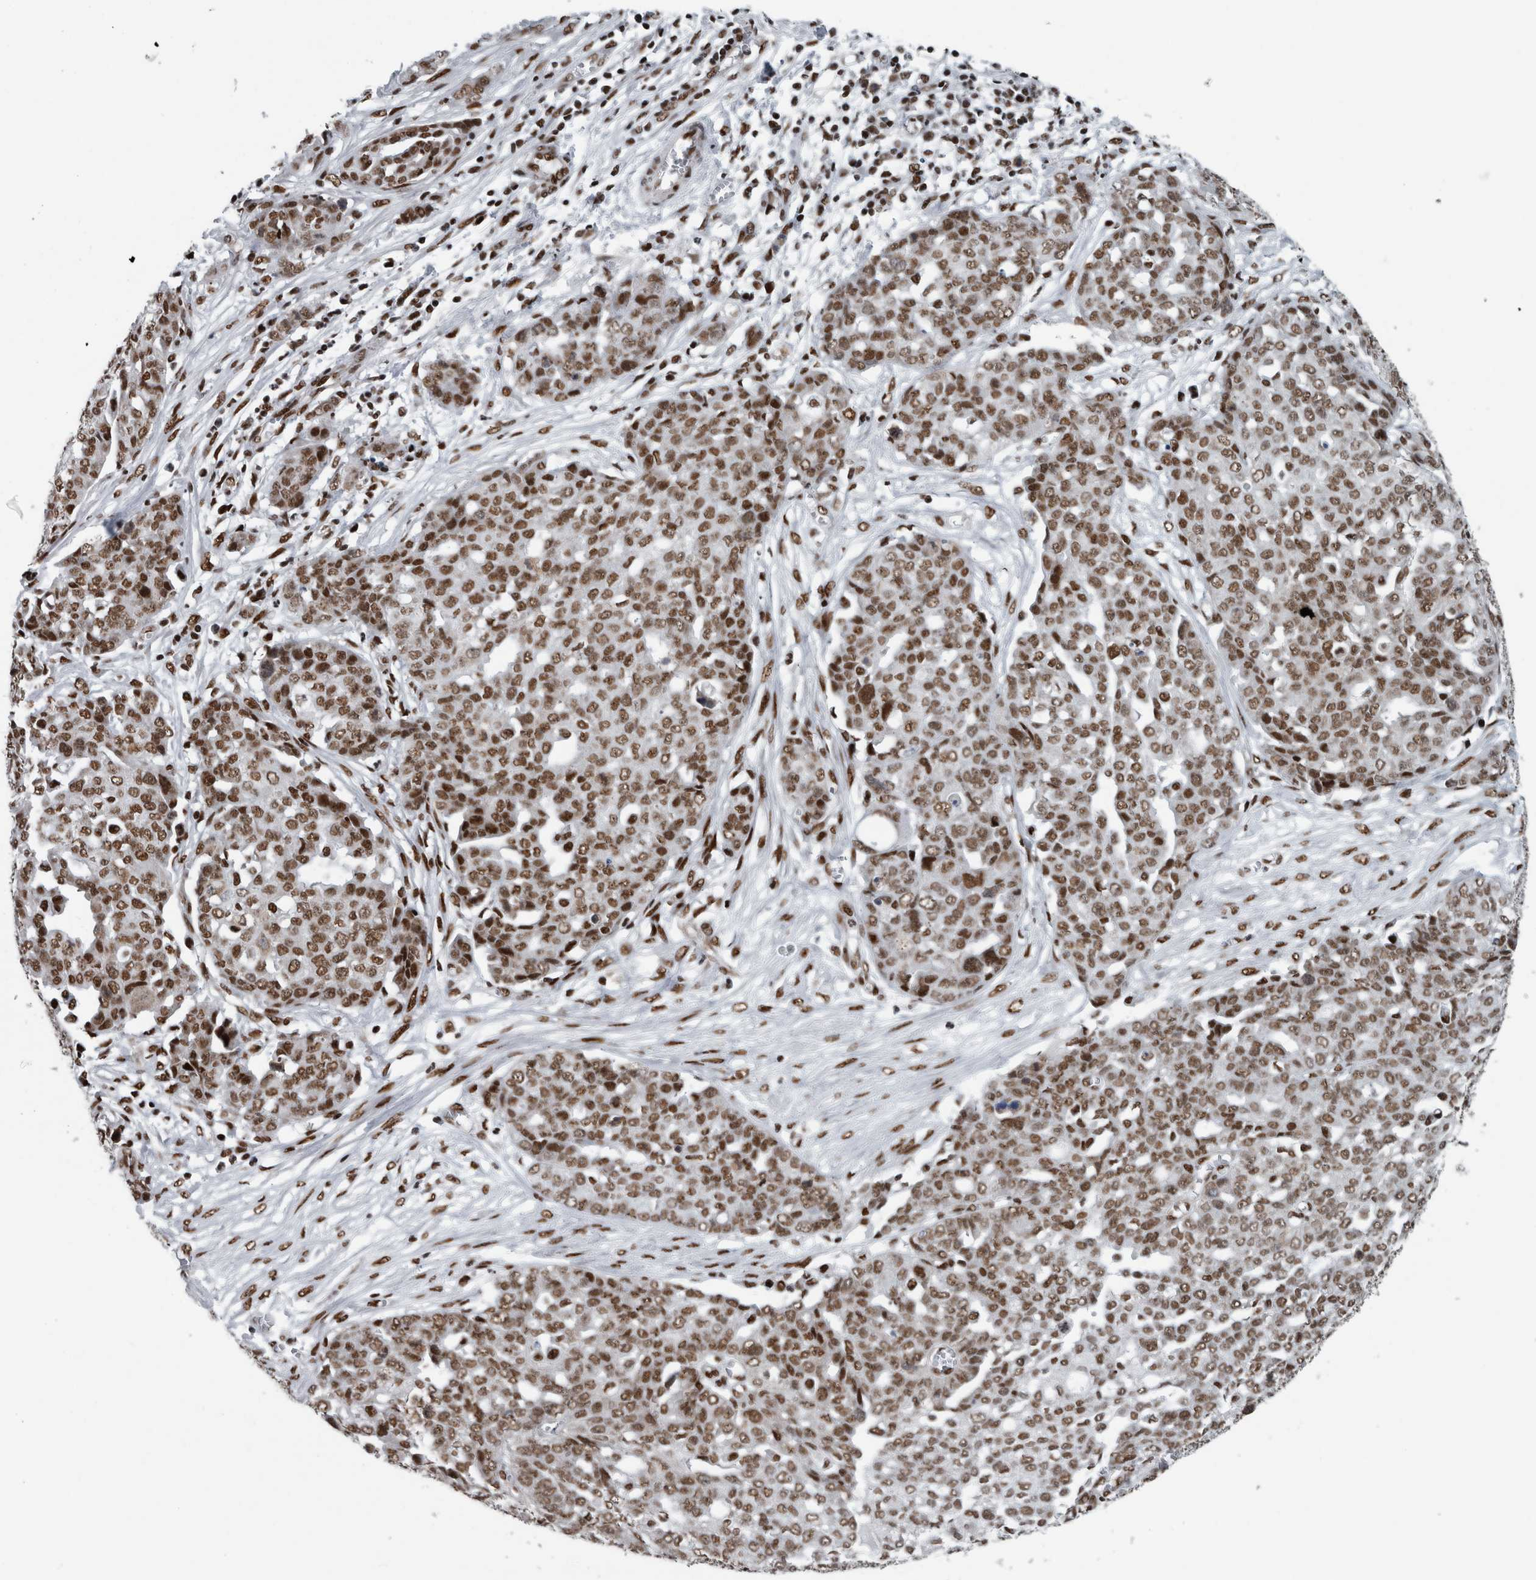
{"staining": {"intensity": "moderate", "quantity": ">75%", "location": "nuclear"}, "tissue": "ovarian cancer", "cell_type": "Tumor cells", "image_type": "cancer", "snomed": [{"axis": "morphology", "description": "Cystadenocarcinoma, serous, NOS"}, {"axis": "topography", "description": "Soft tissue"}, {"axis": "topography", "description": "Ovary"}], "caption": "A histopathology image showing moderate nuclear expression in approximately >75% of tumor cells in ovarian cancer (serous cystadenocarcinoma), as visualized by brown immunohistochemical staining.", "gene": "DNMT3A", "patient": {"sex": "female", "age": 57}}